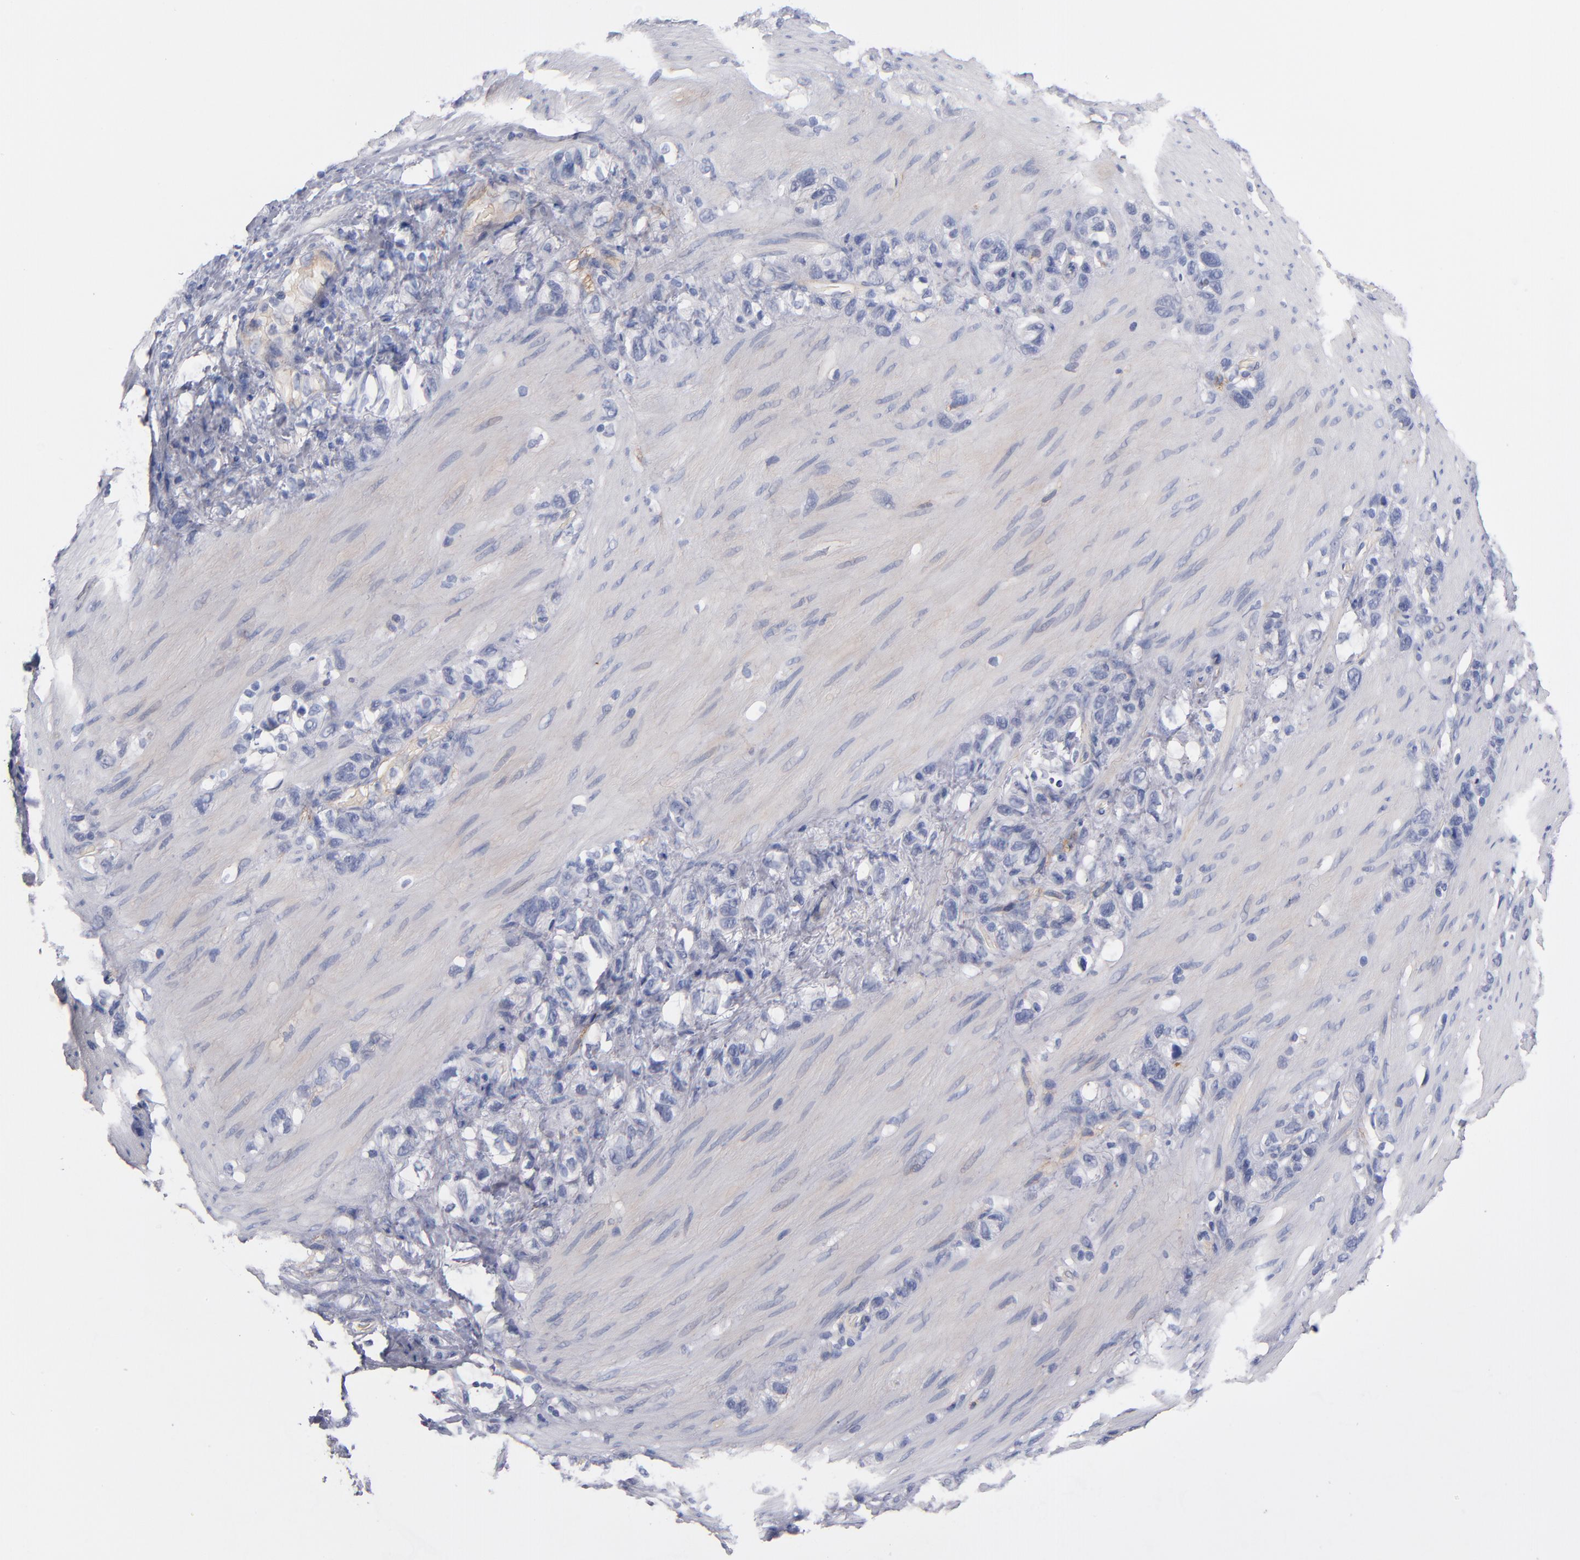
{"staining": {"intensity": "negative", "quantity": "none", "location": "none"}, "tissue": "stomach cancer", "cell_type": "Tumor cells", "image_type": "cancer", "snomed": [{"axis": "morphology", "description": "Normal tissue, NOS"}, {"axis": "morphology", "description": "Adenocarcinoma, NOS"}, {"axis": "morphology", "description": "Adenocarcinoma, High grade"}, {"axis": "topography", "description": "Stomach, upper"}, {"axis": "topography", "description": "Stomach"}], "caption": "Immunohistochemistry (IHC) micrograph of stomach cancer (adenocarcinoma) stained for a protein (brown), which shows no positivity in tumor cells.", "gene": "PLSCR4", "patient": {"sex": "female", "age": 65}}